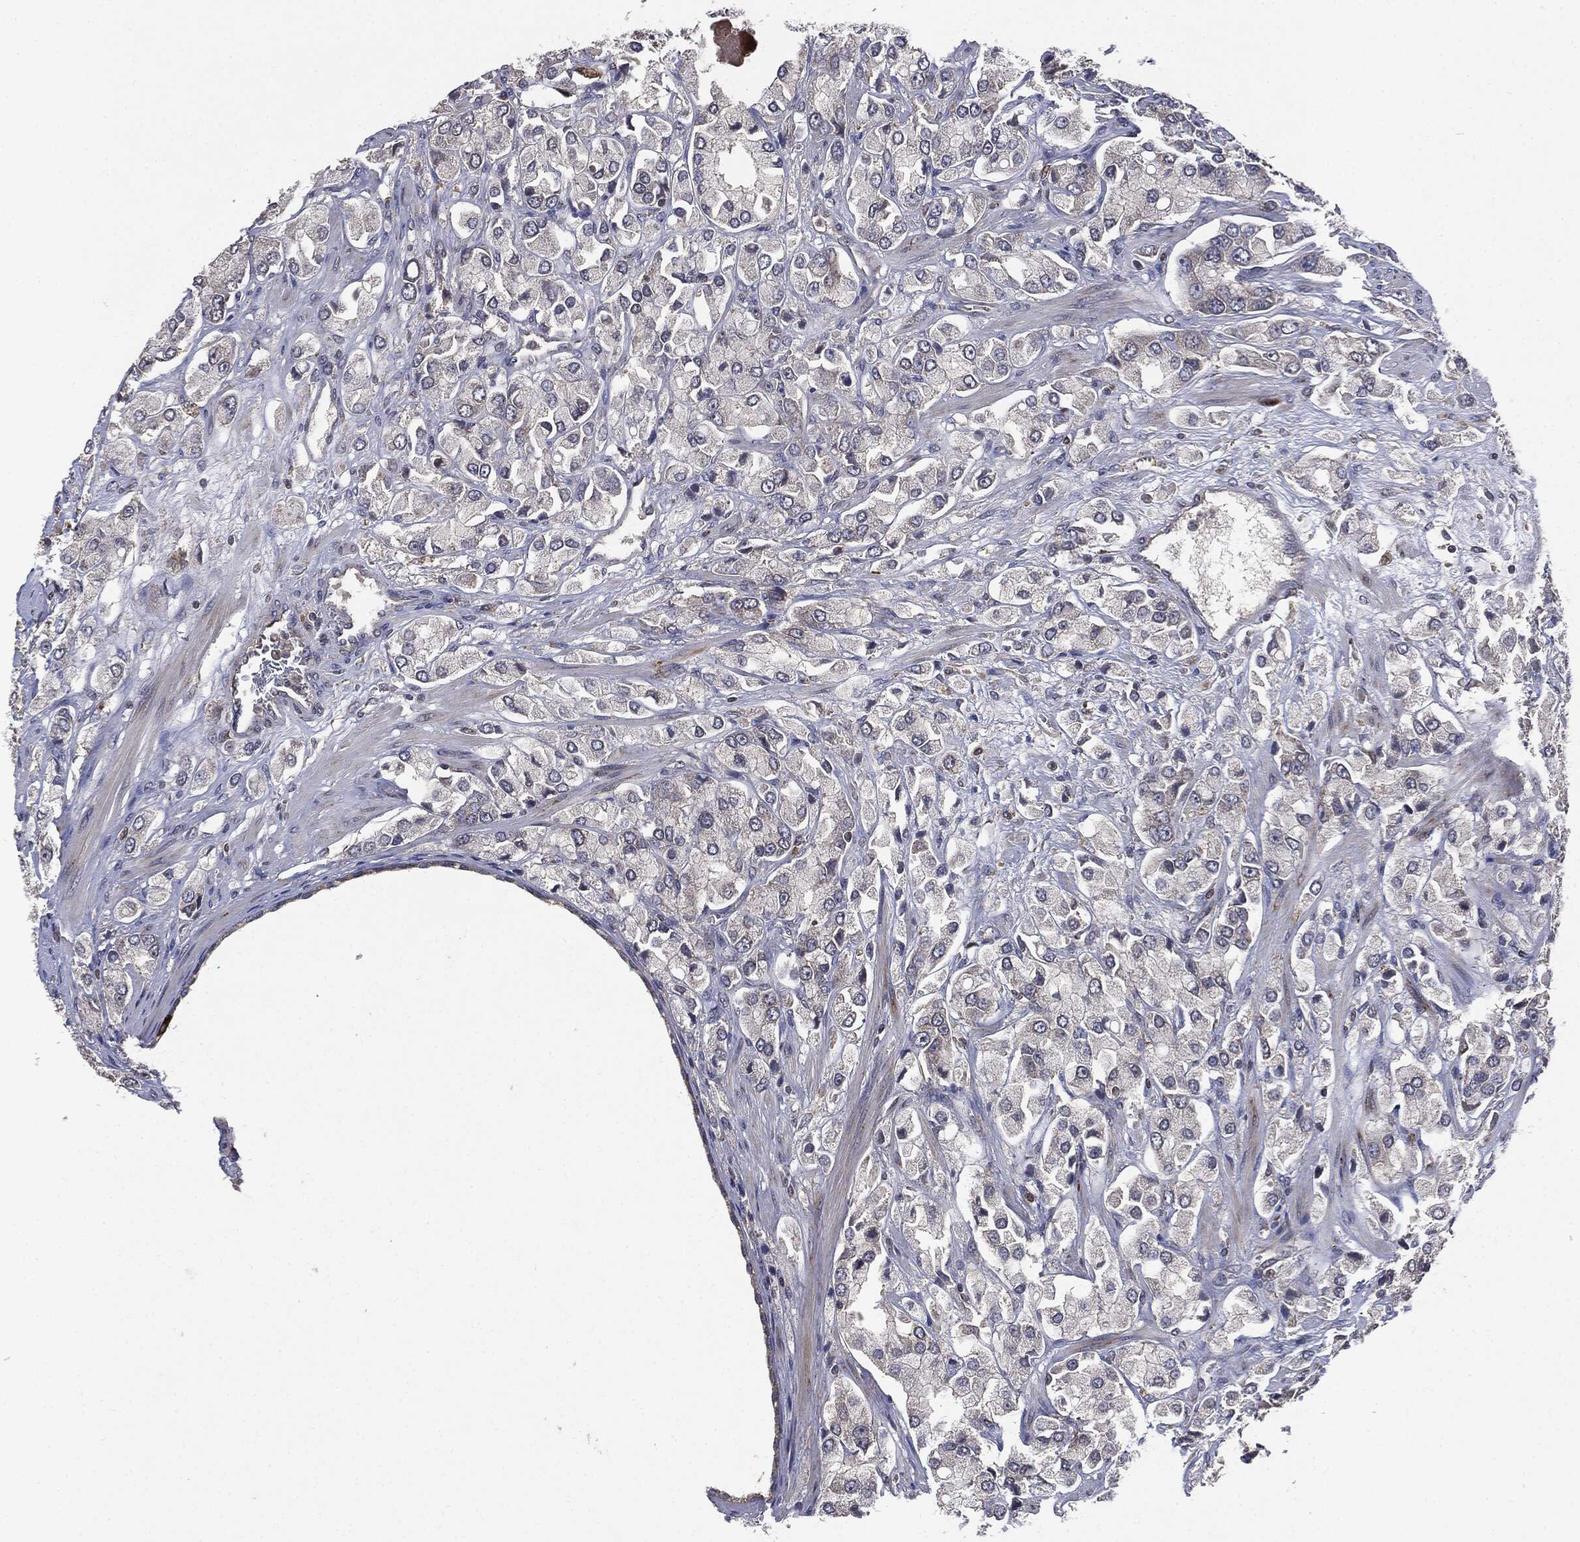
{"staining": {"intensity": "negative", "quantity": "none", "location": "none"}, "tissue": "prostate cancer", "cell_type": "Tumor cells", "image_type": "cancer", "snomed": [{"axis": "morphology", "description": "Adenocarcinoma, NOS"}, {"axis": "topography", "description": "Prostate and seminal vesicle, NOS"}, {"axis": "topography", "description": "Prostate"}], "caption": "Protein analysis of prostate cancer (adenocarcinoma) exhibits no significant staining in tumor cells.", "gene": "PLOD3", "patient": {"sex": "male", "age": 64}}